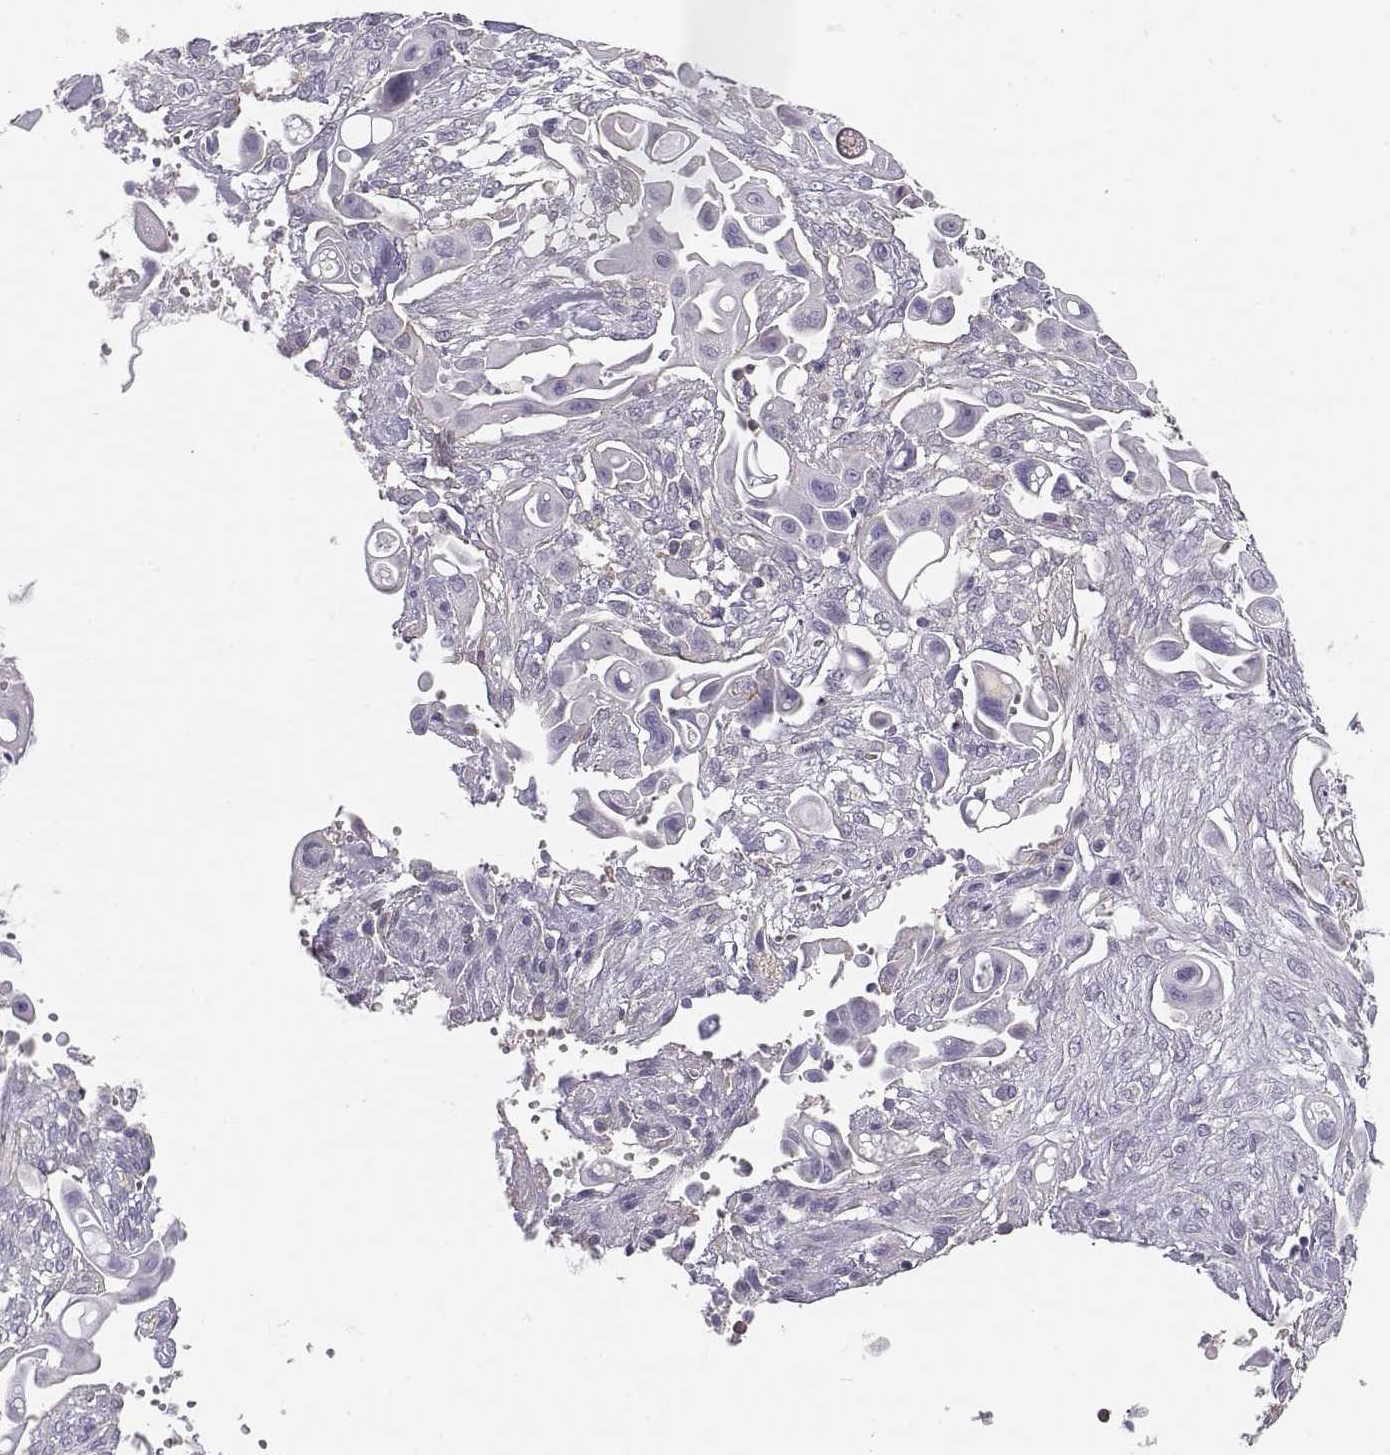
{"staining": {"intensity": "negative", "quantity": "none", "location": "none"}, "tissue": "pancreatic cancer", "cell_type": "Tumor cells", "image_type": "cancer", "snomed": [{"axis": "morphology", "description": "Adenocarcinoma, NOS"}, {"axis": "topography", "description": "Pancreas"}], "caption": "An immunohistochemistry (IHC) micrograph of pancreatic adenocarcinoma is shown. There is no staining in tumor cells of pancreatic adenocarcinoma.", "gene": "DAPL1", "patient": {"sex": "male", "age": 50}}